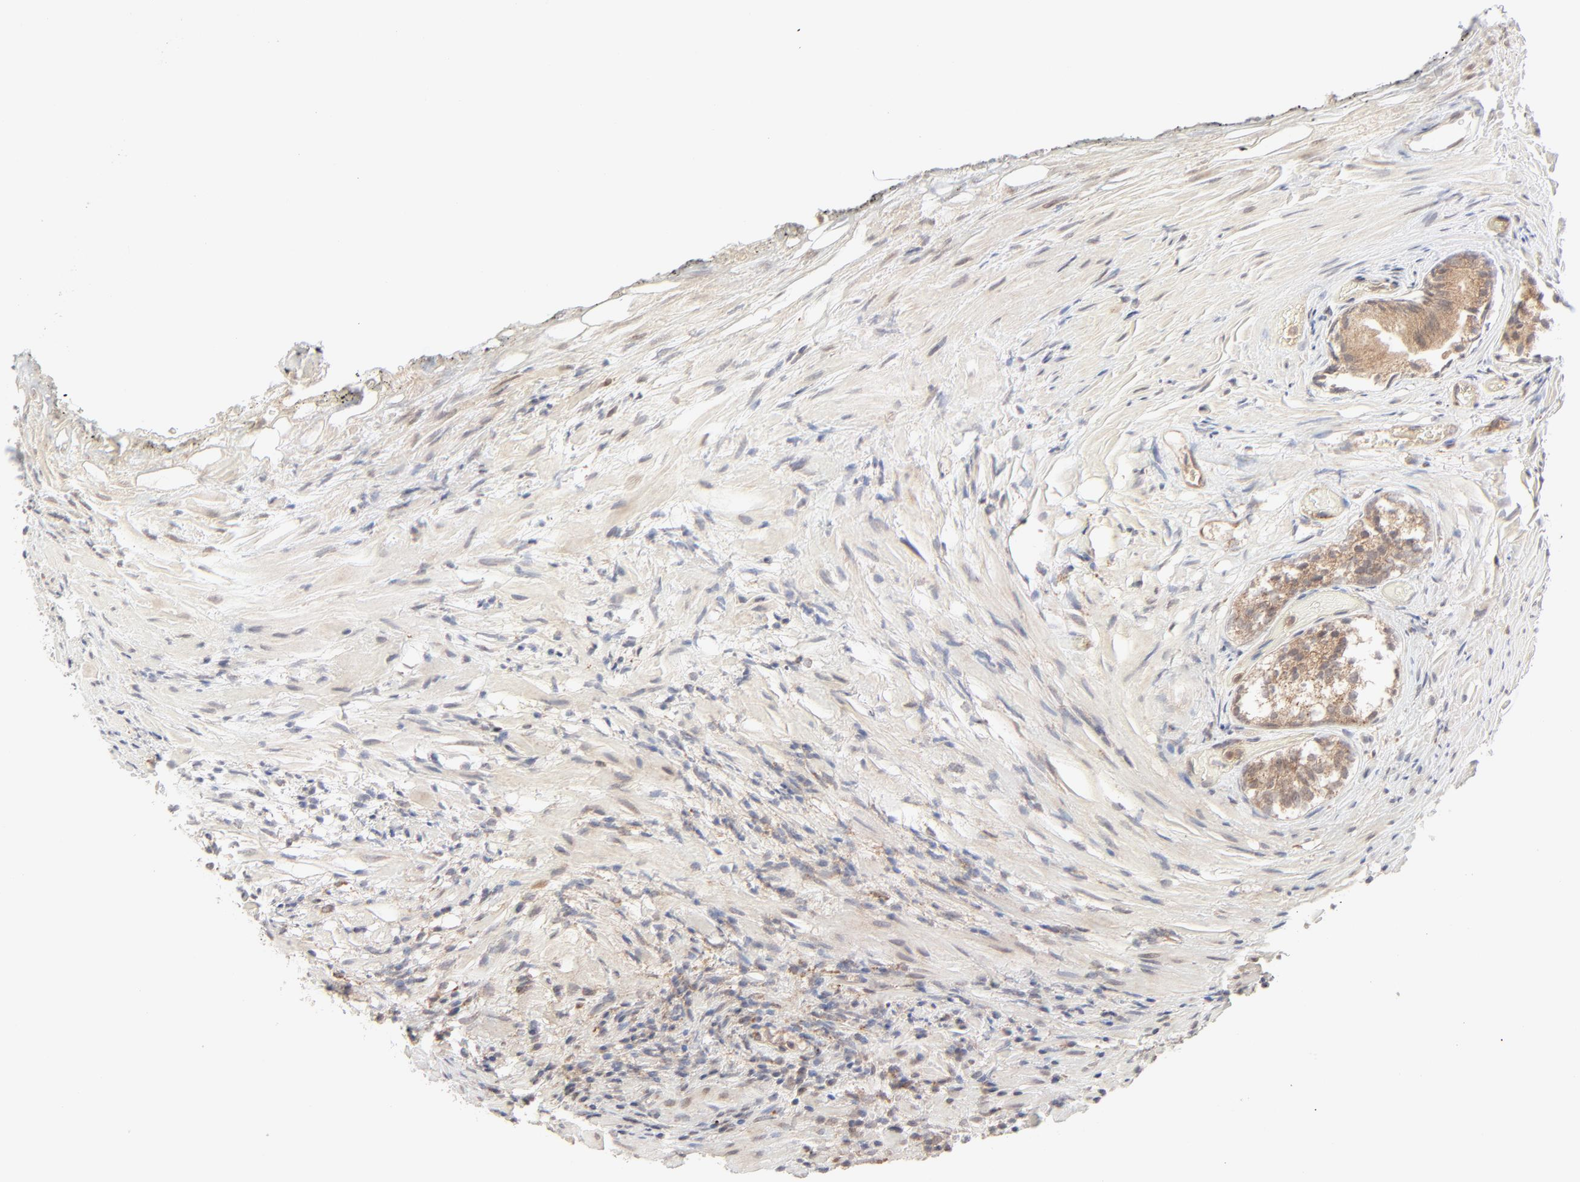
{"staining": {"intensity": "moderate", "quantity": ">75%", "location": "cytoplasmic/membranous"}, "tissue": "prostate", "cell_type": "Glandular cells", "image_type": "normal", "snomed": [{"axis": "morphology", "description": "Normal tissue, NOS"}, {"axis": "topography", "description": "Prostate"}], "caption": "Immunohistochemical staining of benign prostate reveals moderate cytoplasmic/membranous protein expression in about >75% of glandular cells.", "gene": "RAB5C", "patient": {"sex": "male", "age": 76}}